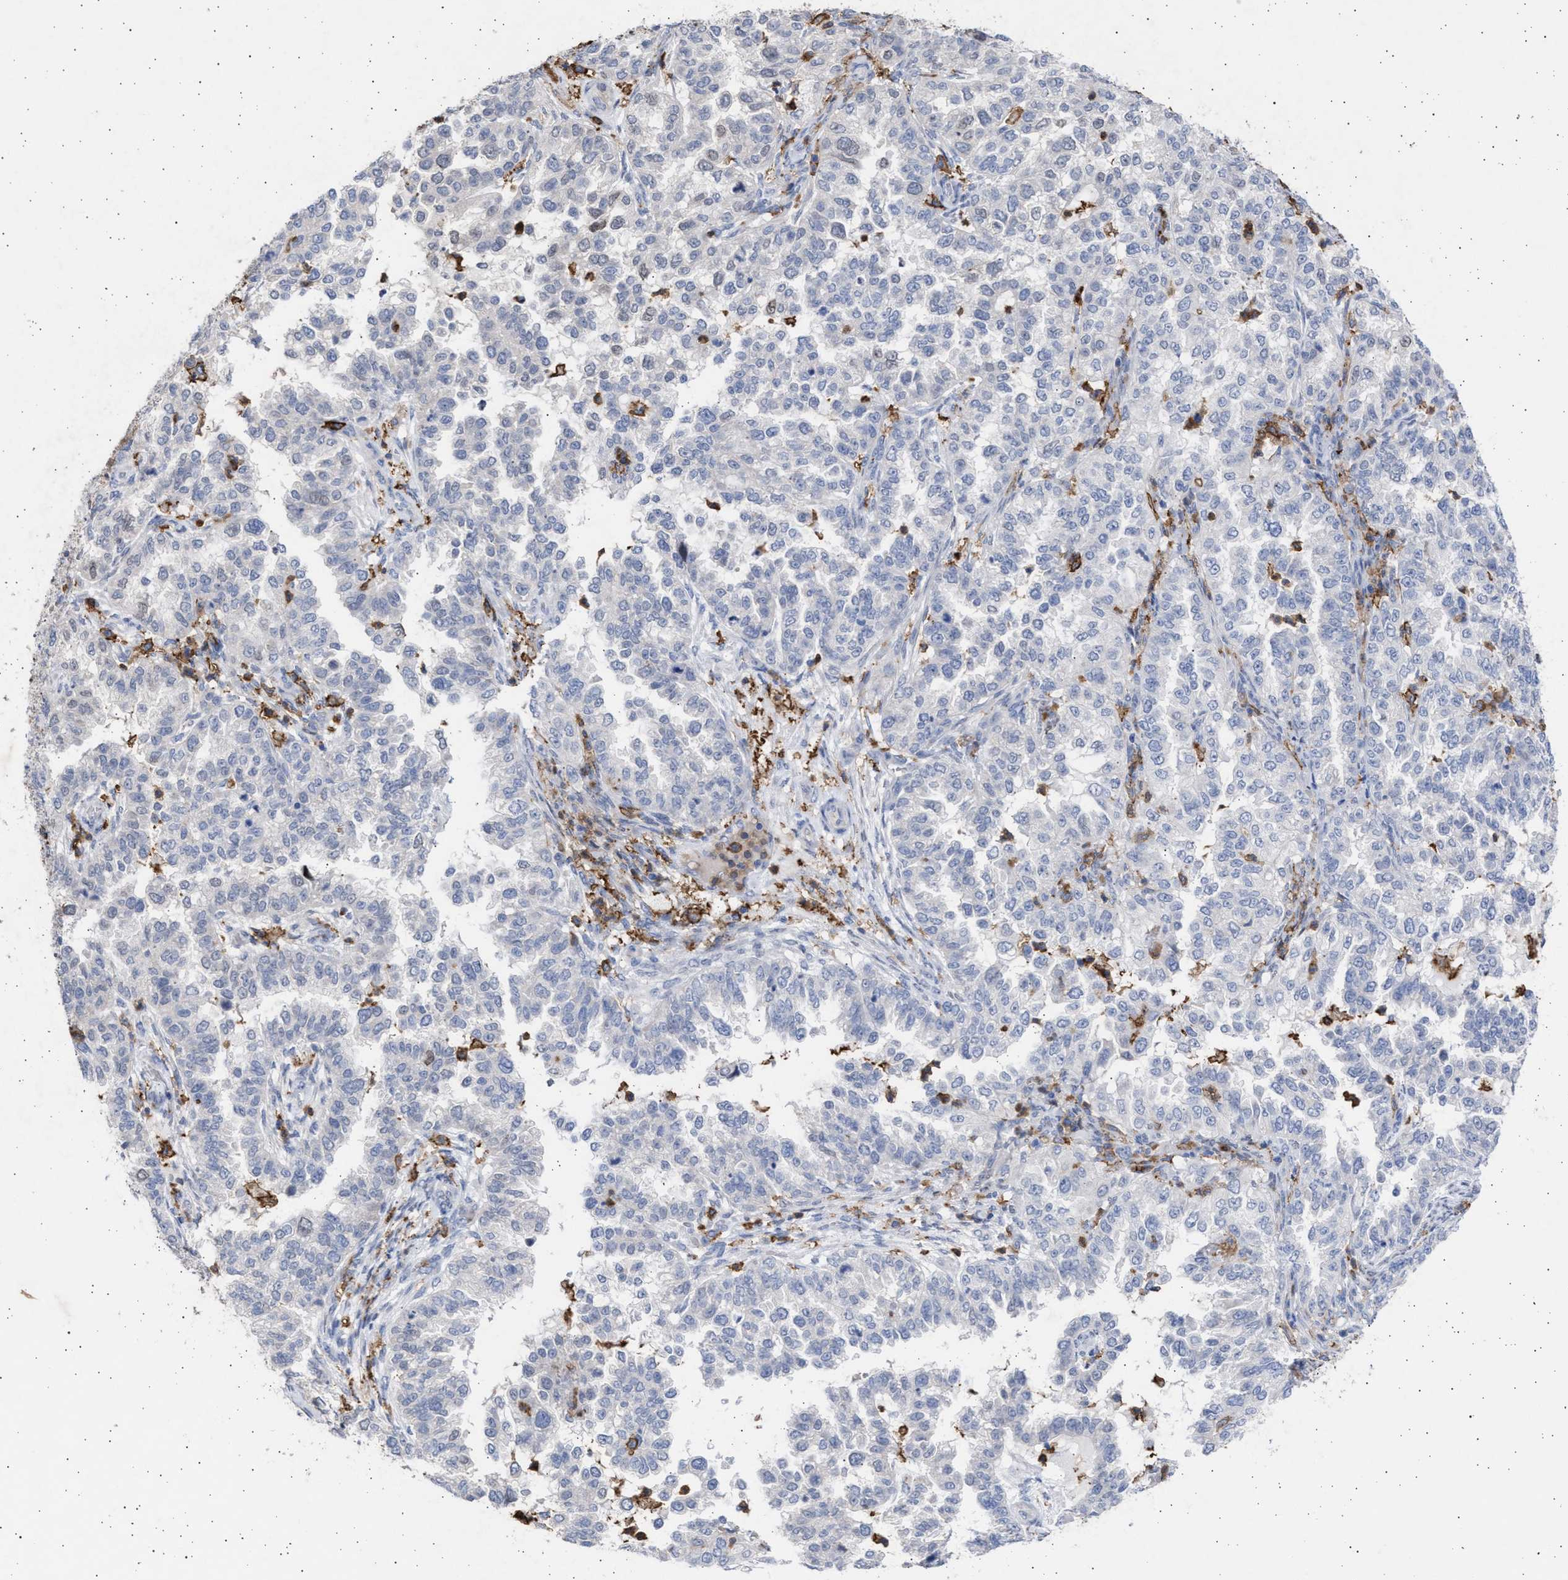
{"staining": {"intensity": "negative", "quantity": "none", "location": "none"}, "tissue": "endometrial cancer", "cell_type": "Tumor cells", "image_type": "cancer", "snomed": [{"axis": "morphology", "description": "Adenocarcinoma, NOS"}, {"axis": "topography", "description": "Endometrium"}], "caption": "The image displays no significant staining in tumor cells of adenocarcinoma (endometrial). (Brightfield microscopy of DAB immunohistochemistry (IHC) at high magnification).", "gene": "FCER1A", "patient": {"sex": "female", "age": 85}}